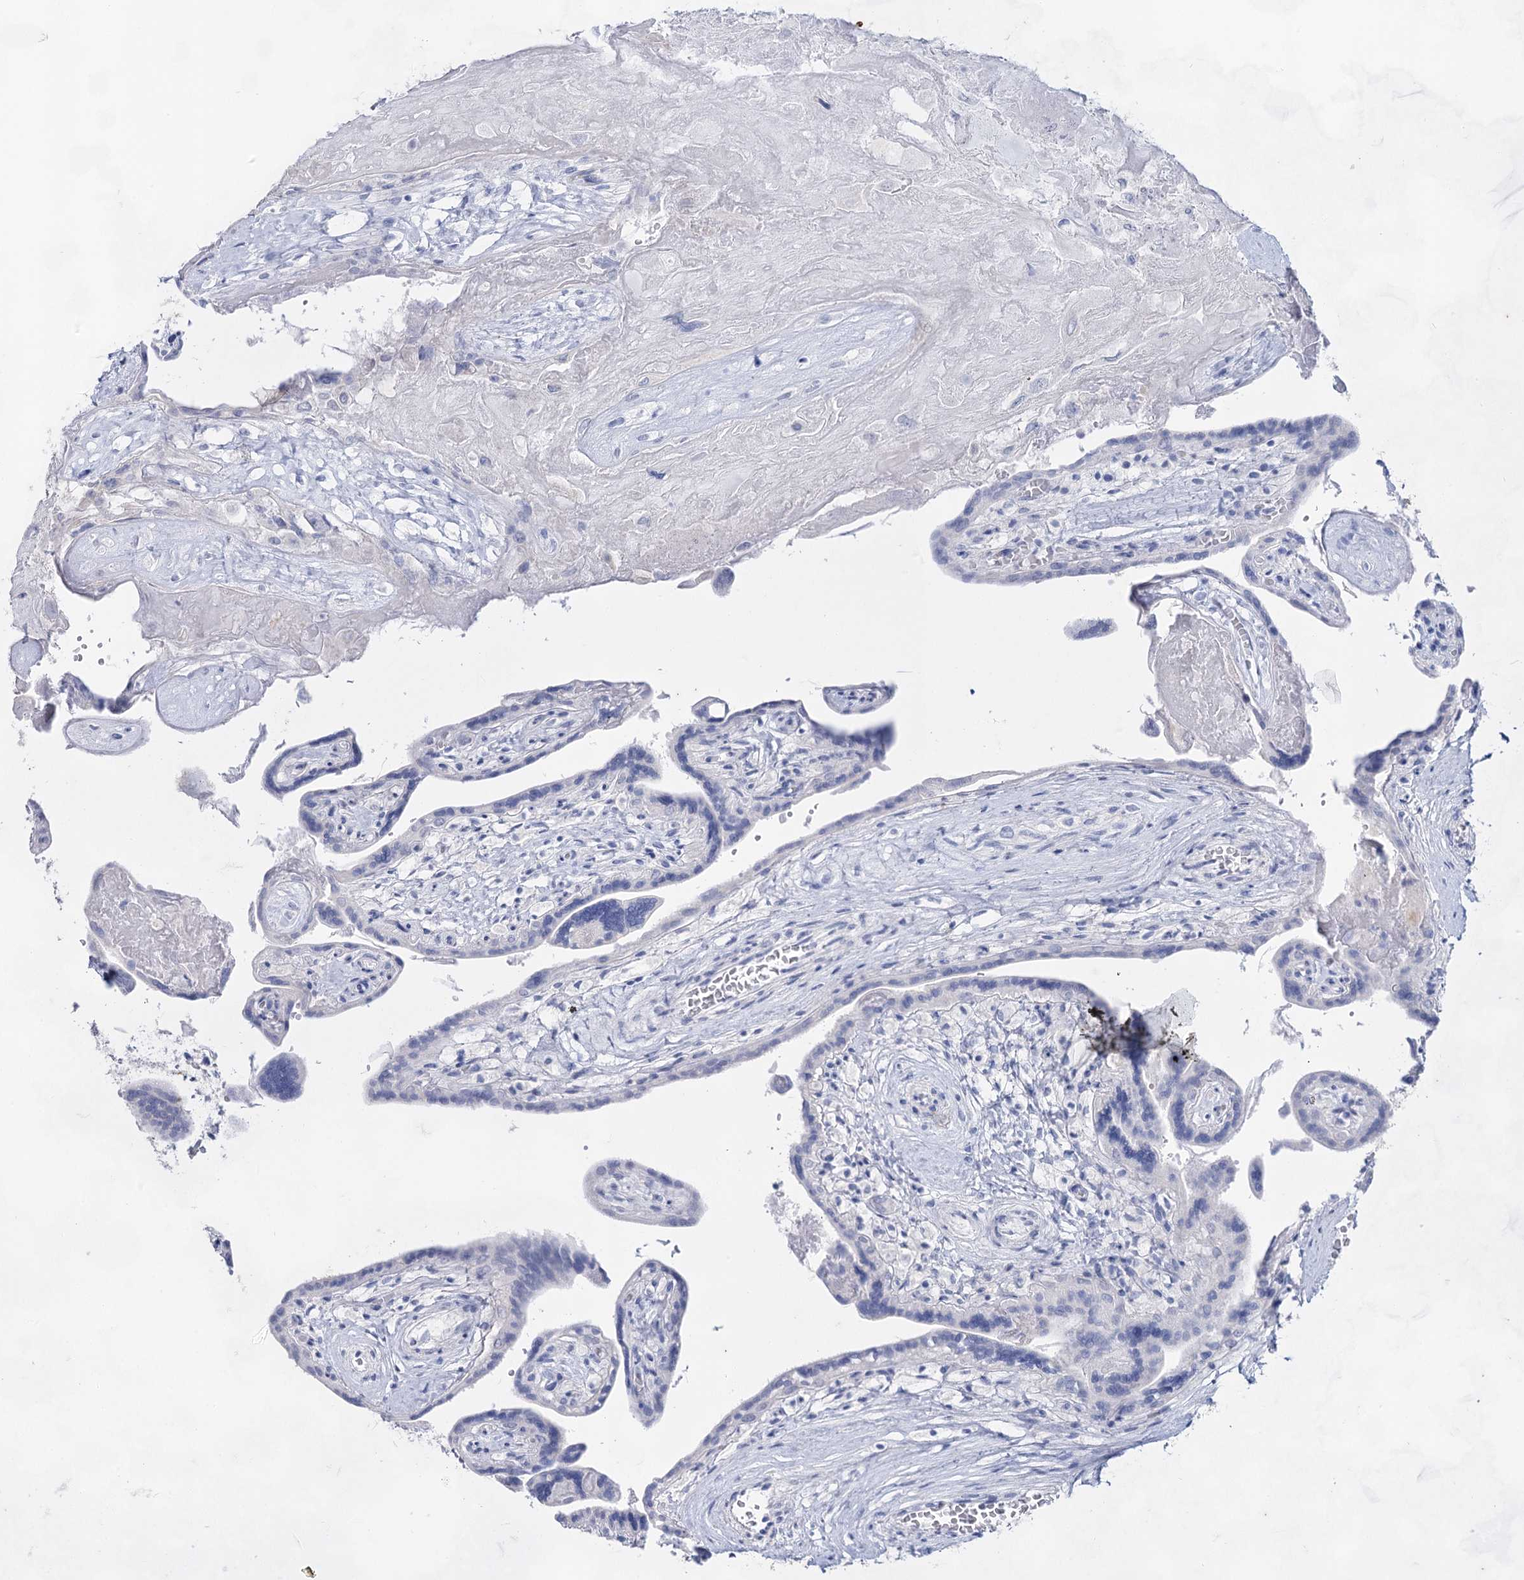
{"staining": {"intensity": "negative", "quantity": "none", "location": "none"}, "tissue": "placenta", "cell_type": "Decidual cells", "image_type": "normal", "snomed": [{"axis": "morphology", "description": "Normal tissue, NOS"}, {"axis": "topography", "description": "Placenta"}], "caption": "Decidual cells show no significant staining in unremarkable placenta. The staining was performed using DAB (3,3'-diaminobenzidine) to visualize the protein expression in brown, while the nuclei were stained in blue with hematoxylin (Magnification: 20x).", "gene": "ACRV1", "patient": {"sex": "female", "age": 37}}